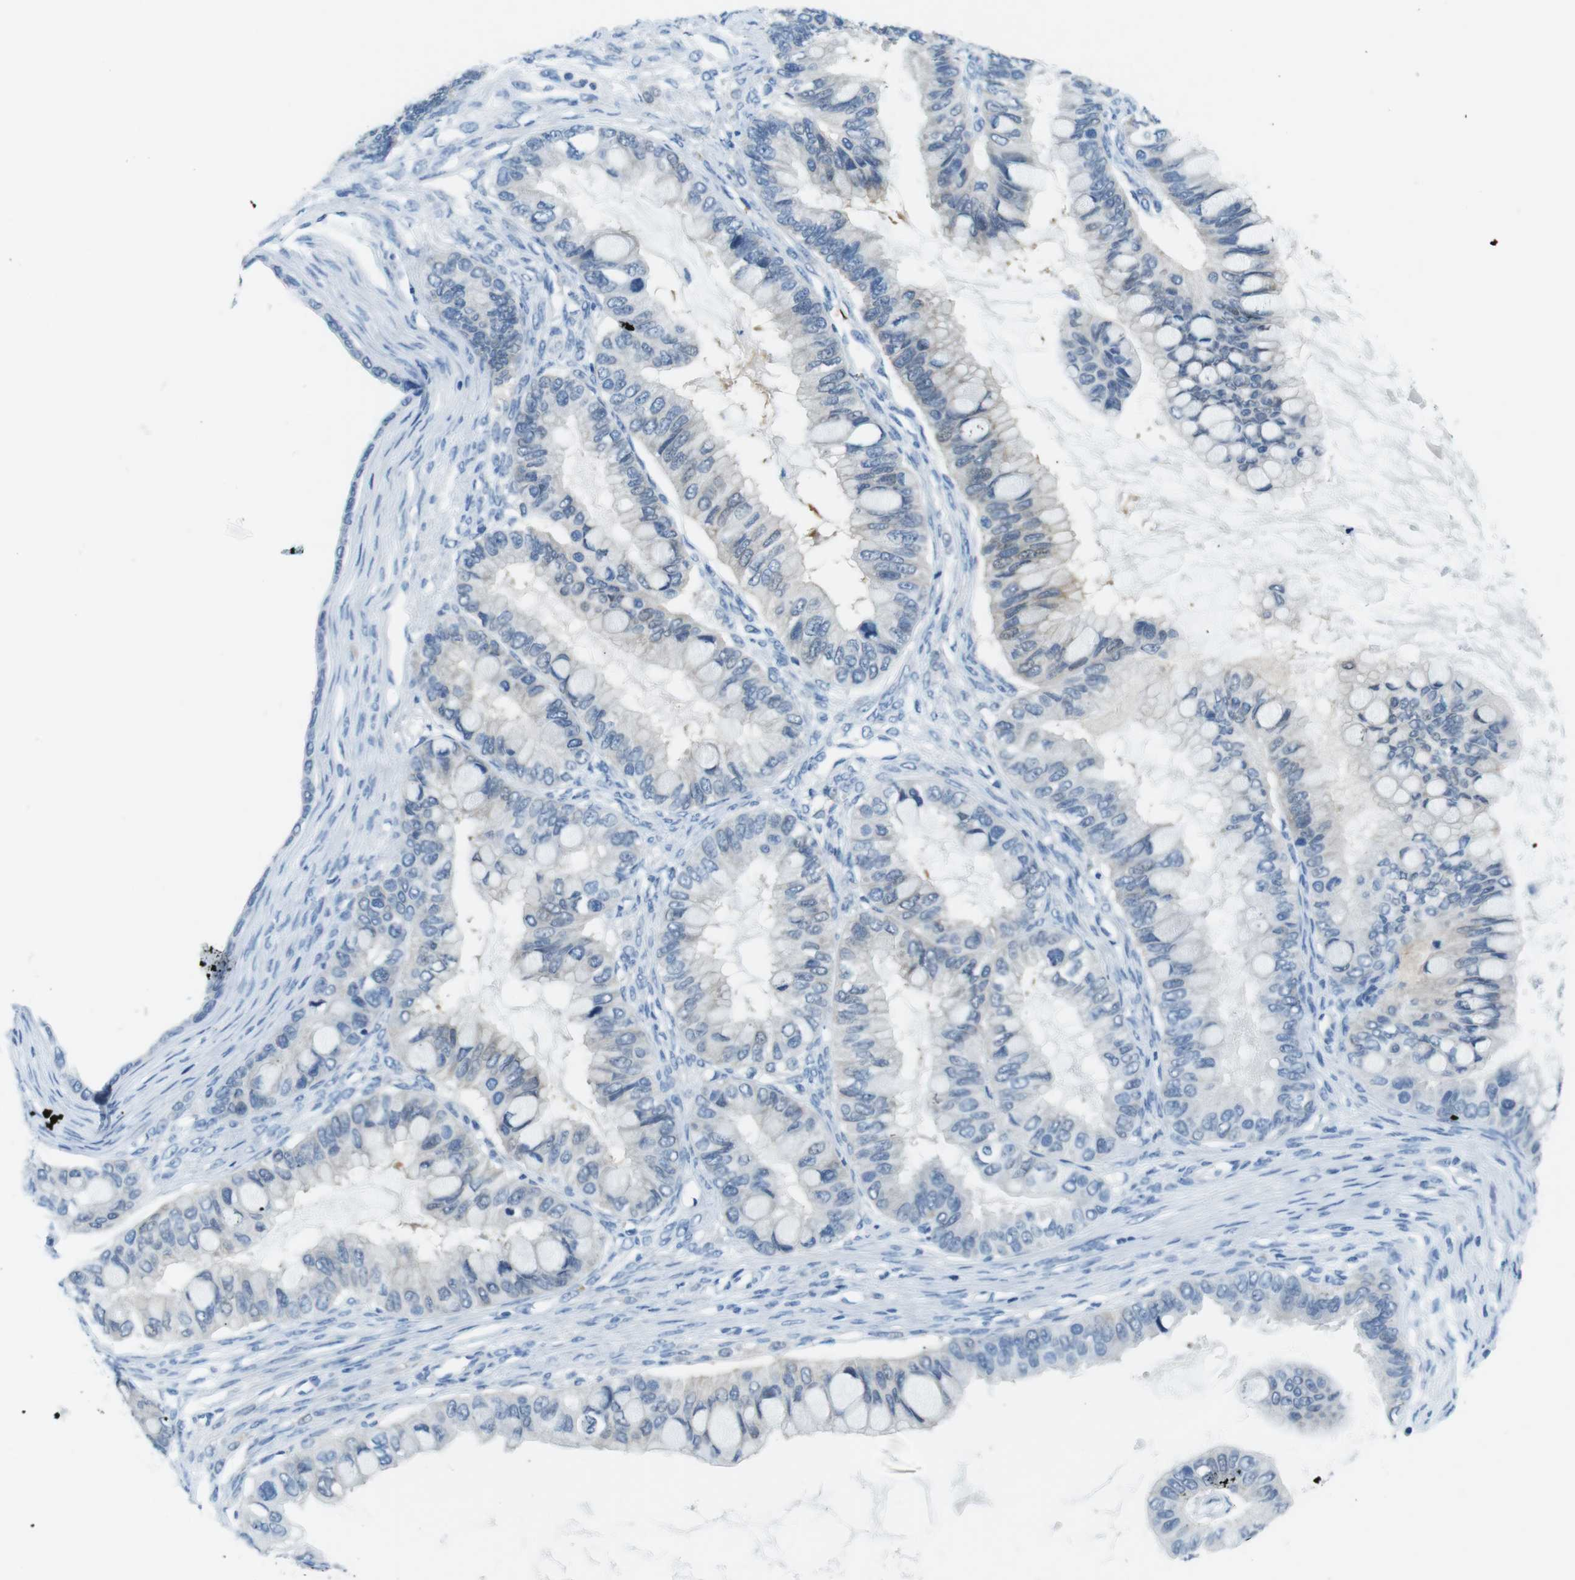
{"staining": {"intensity": "negative", "quantity": "none", "location": "none"}, "tissue": "ovarian cancer", "cell_type": "Tumor cells", "image_type": "cancer", "snomed": [{"axis": "morphology", "description": "Cystadenocarcinoma, mucinous, NOS"}, {"axis": "topography", "description": "Ovary"}], "caption": "IHC photomicrograph of ovarian cancer stained for a protein (brown), which displays no staining in tumor cells.", "gene": "TFAP2C", "patient": {"sex": "female", "age": 80}}